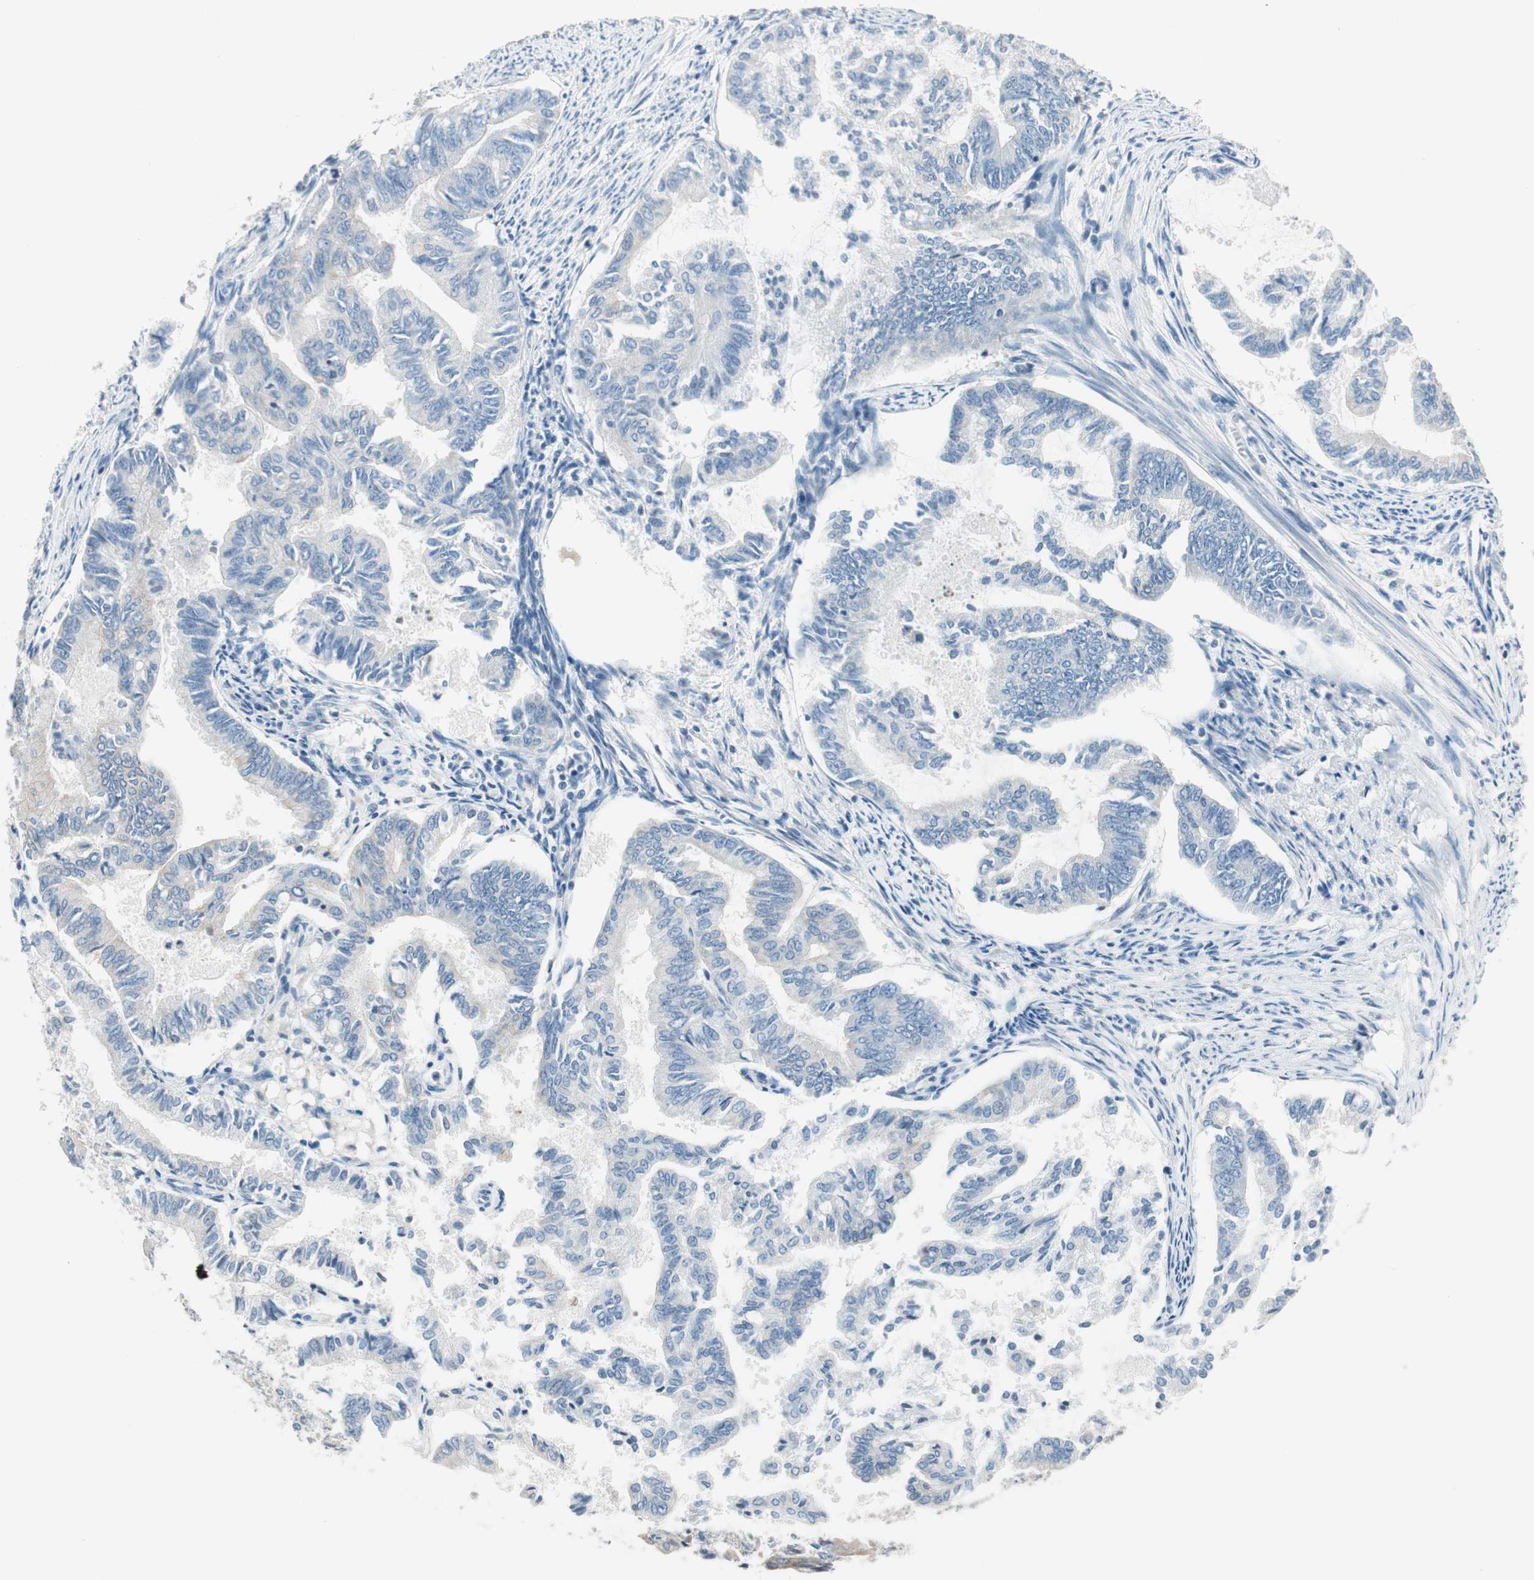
{"staining": {"intensity": "negative", "quantity": "none", "location": "none"}, "tissue": "endometrial cancer", "cell_type": "Tumor cells", "image_type": "cancer", "snomed": [{"axis": "morphology", "description": "Adenocarcinoma, NOS"}, {"axis": "topography", "description": "Endometrium"}], "caption": "There is no significant positivity in tumor cells of endometrial cancer.", "gene": "GNAO1", "patient": {"sex": "female", "age": 86}}